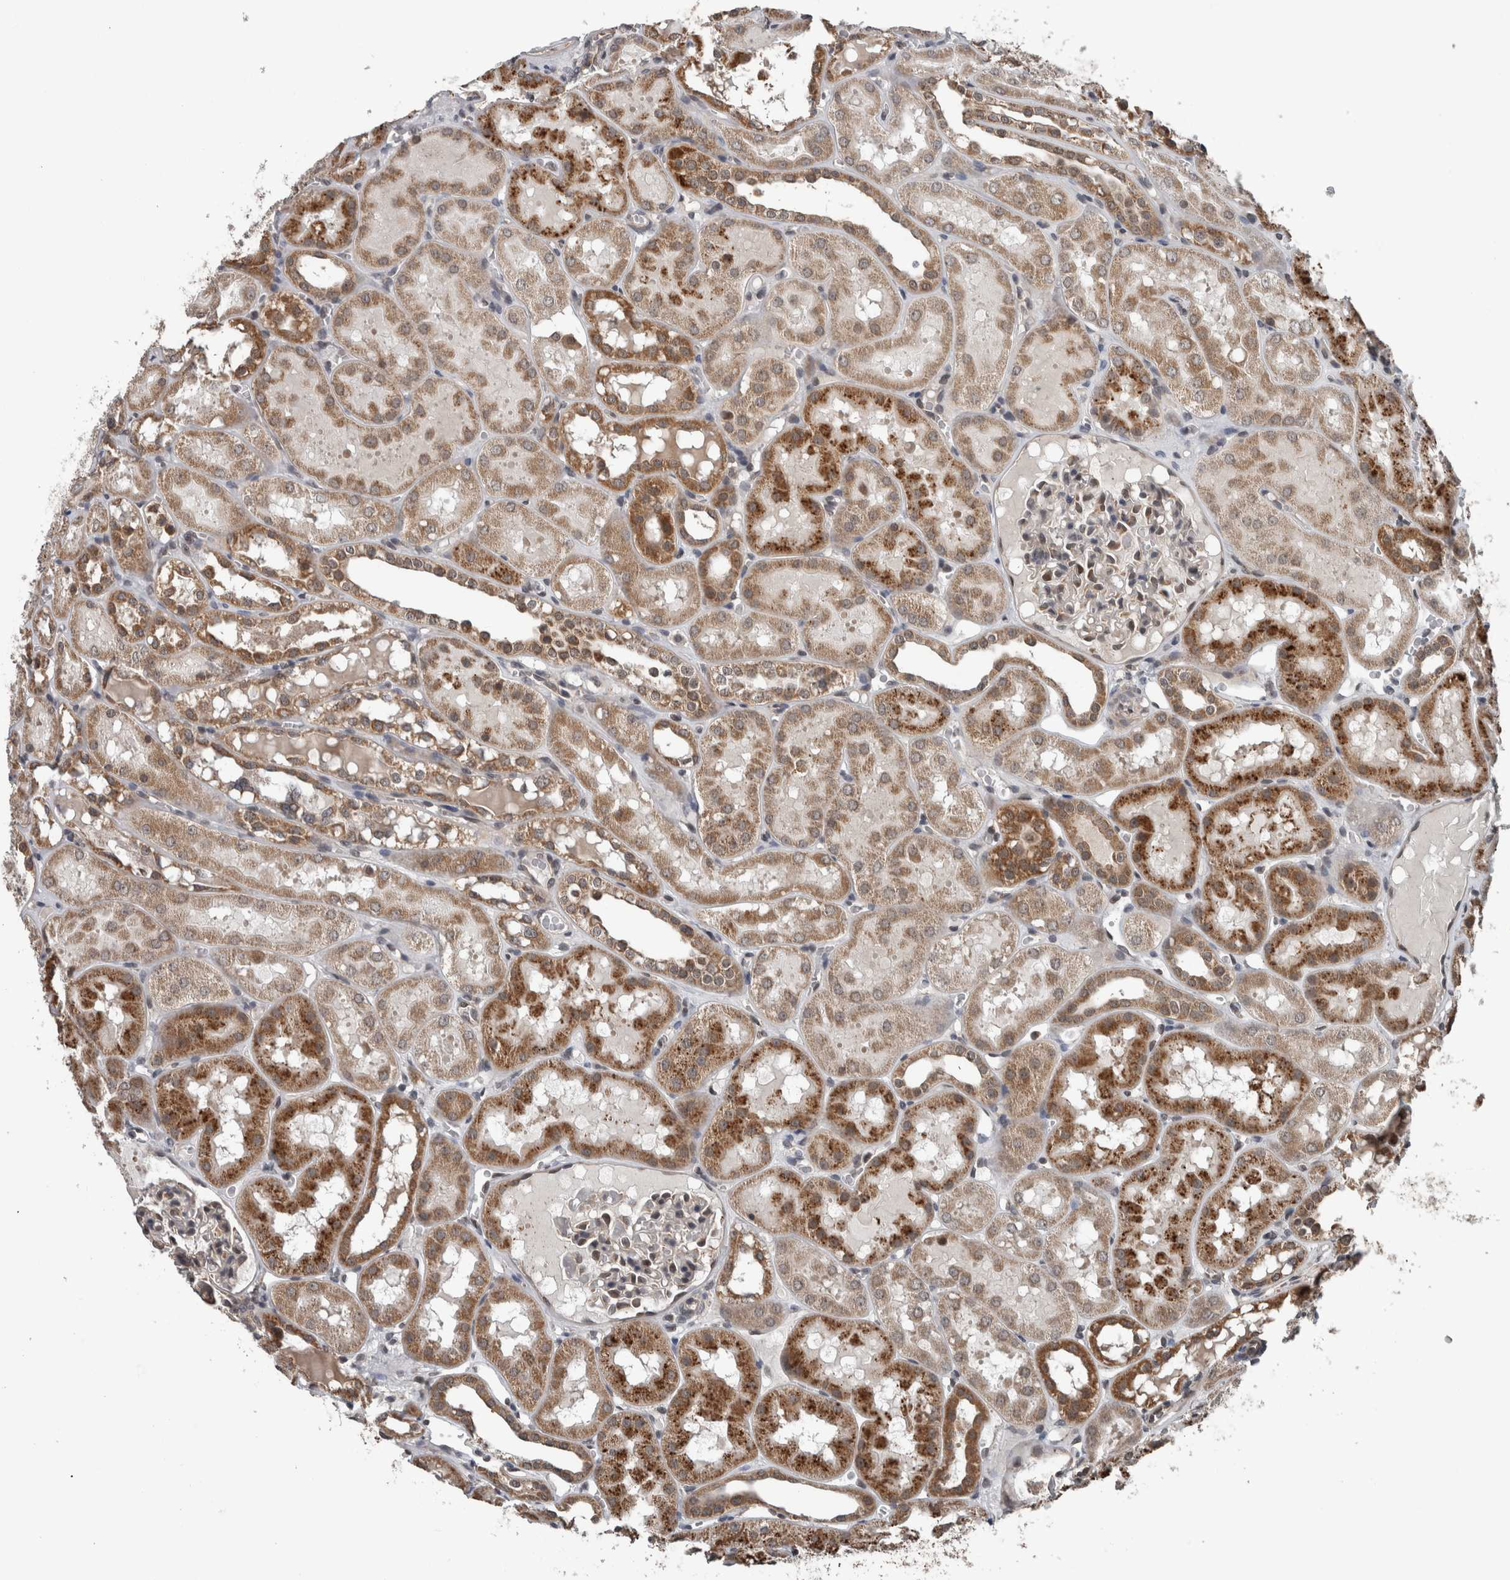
{"staining": {"intensity": "moderate", "quantity": "<25%", "location": "cytoplasmic/membranous"}, "tissue": "kidney", "cell_type": "Cells in glomeruli", "image_type": "normal", "snomed": [{"axis": "morphology", "description": "Normal tissue, NOS"}, {"axis": "topography", "description": "Kidney"}, {"axis": "topography", "description": "Urinary bladder"}], "caption": "Kidney was stained to show a protein in brown. There is low levels of moderate cytoplasmic/membranous positivity in about <25% of cells in glomeruli. (Brightfield microscopy of DAB IHC at high magnification).", "gene": "ENY2", "patient": {"sex": "male", "age": 16}}